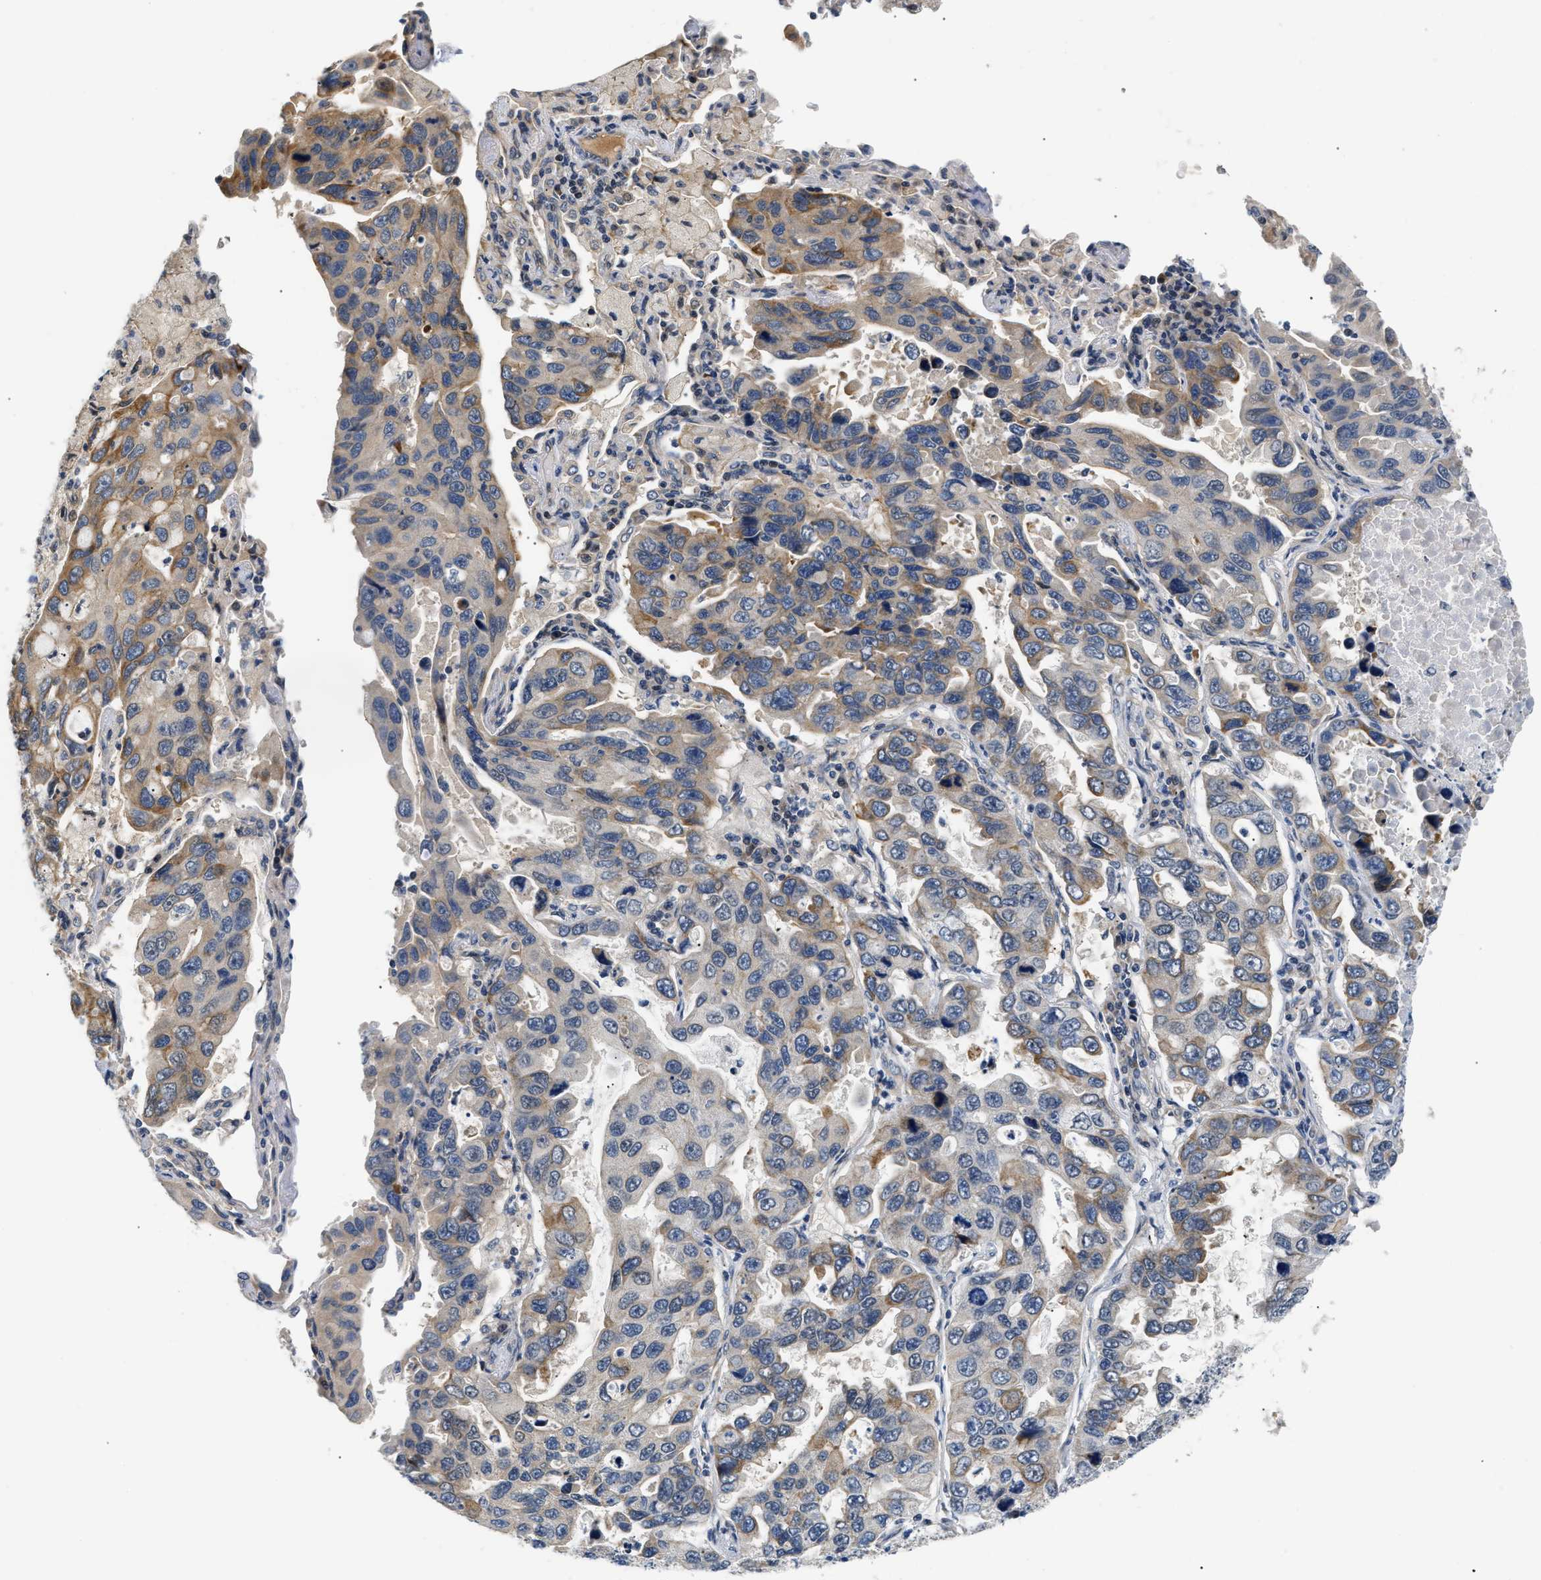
{"staining": {"intensity": "moderate", "quantity": "<25%", "location": "cytoplasmic/membranous"}, "tissue": "lung cancer", "cell_type": "Tumor cells", "image_type": "cancer", "snomed": [{"axis": "morphology", "description": "Adenocarcinoma, NOS"}, {"axis": "topography", "description": "Lung"}], "caption": "A low amount of moderate cytoplasmic/membranous expression is seen in approximately <25% of tumor cells in lung cancer (adenocarcinoma) tissue.", "gene": "TNIP2", "patient": {"sex": "male", "age": 64}}